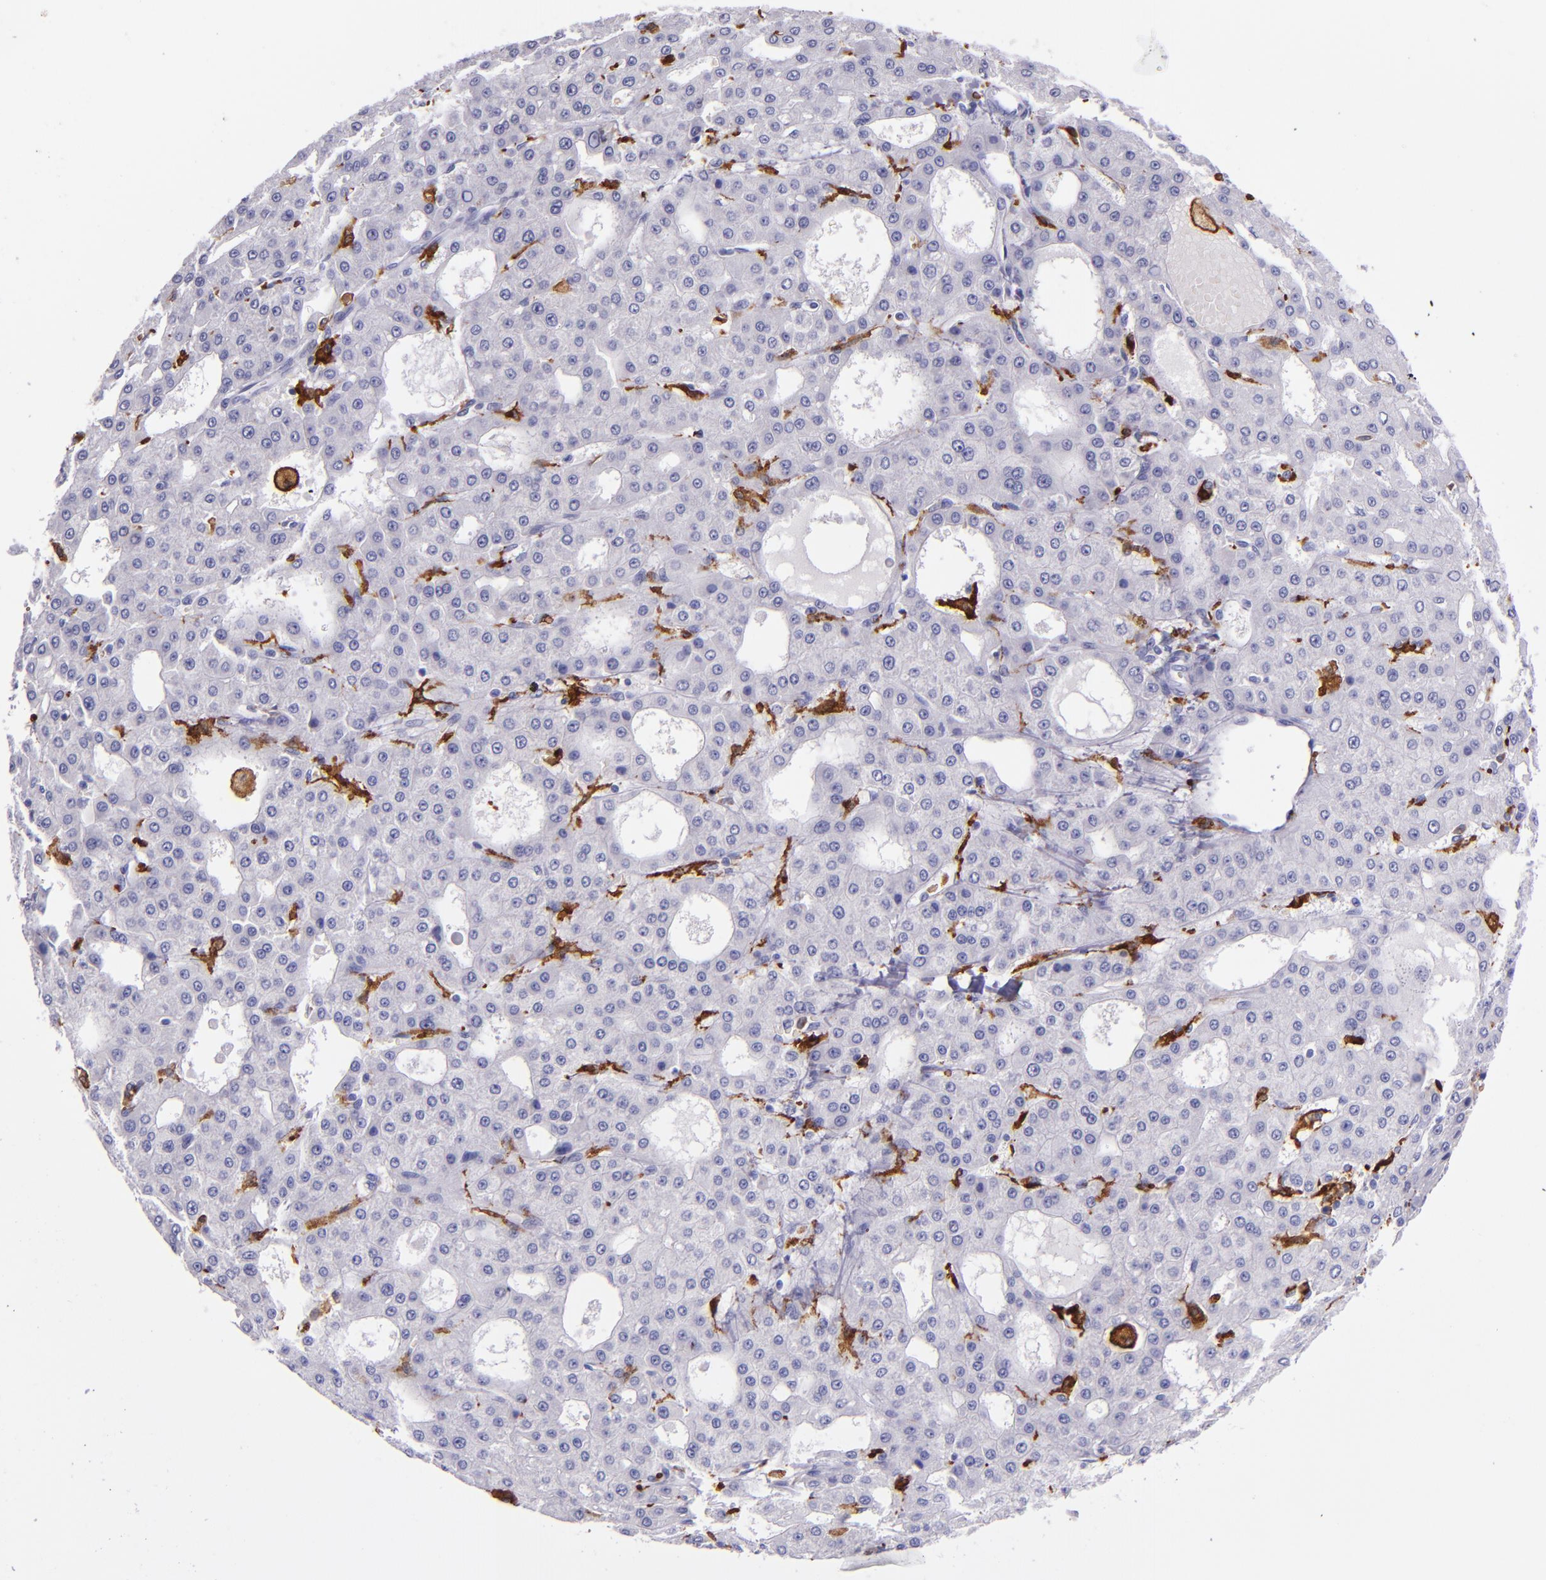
{"staining": {"intensity": "negative", "quantity": "none", "location": "none"}, "tissue": "liver cancer", "cell_type": "Tumor cells", "image_type": "cancer", "snomed": [{"axis": "morphology", "description": "Carcinoma, Hepatocellular, NOS"}, {"axis": "topography", "description": "Liver"}], "caption": "An immunohistochemistry (IHC) image of liver cancer (hepatocellular carcinoma) is shown. There is no staining in tumor cells of liver cancer (hepatocellular carcinoma).", "gene": "CD163", "patient": {"sex": "male", "age": 47}}